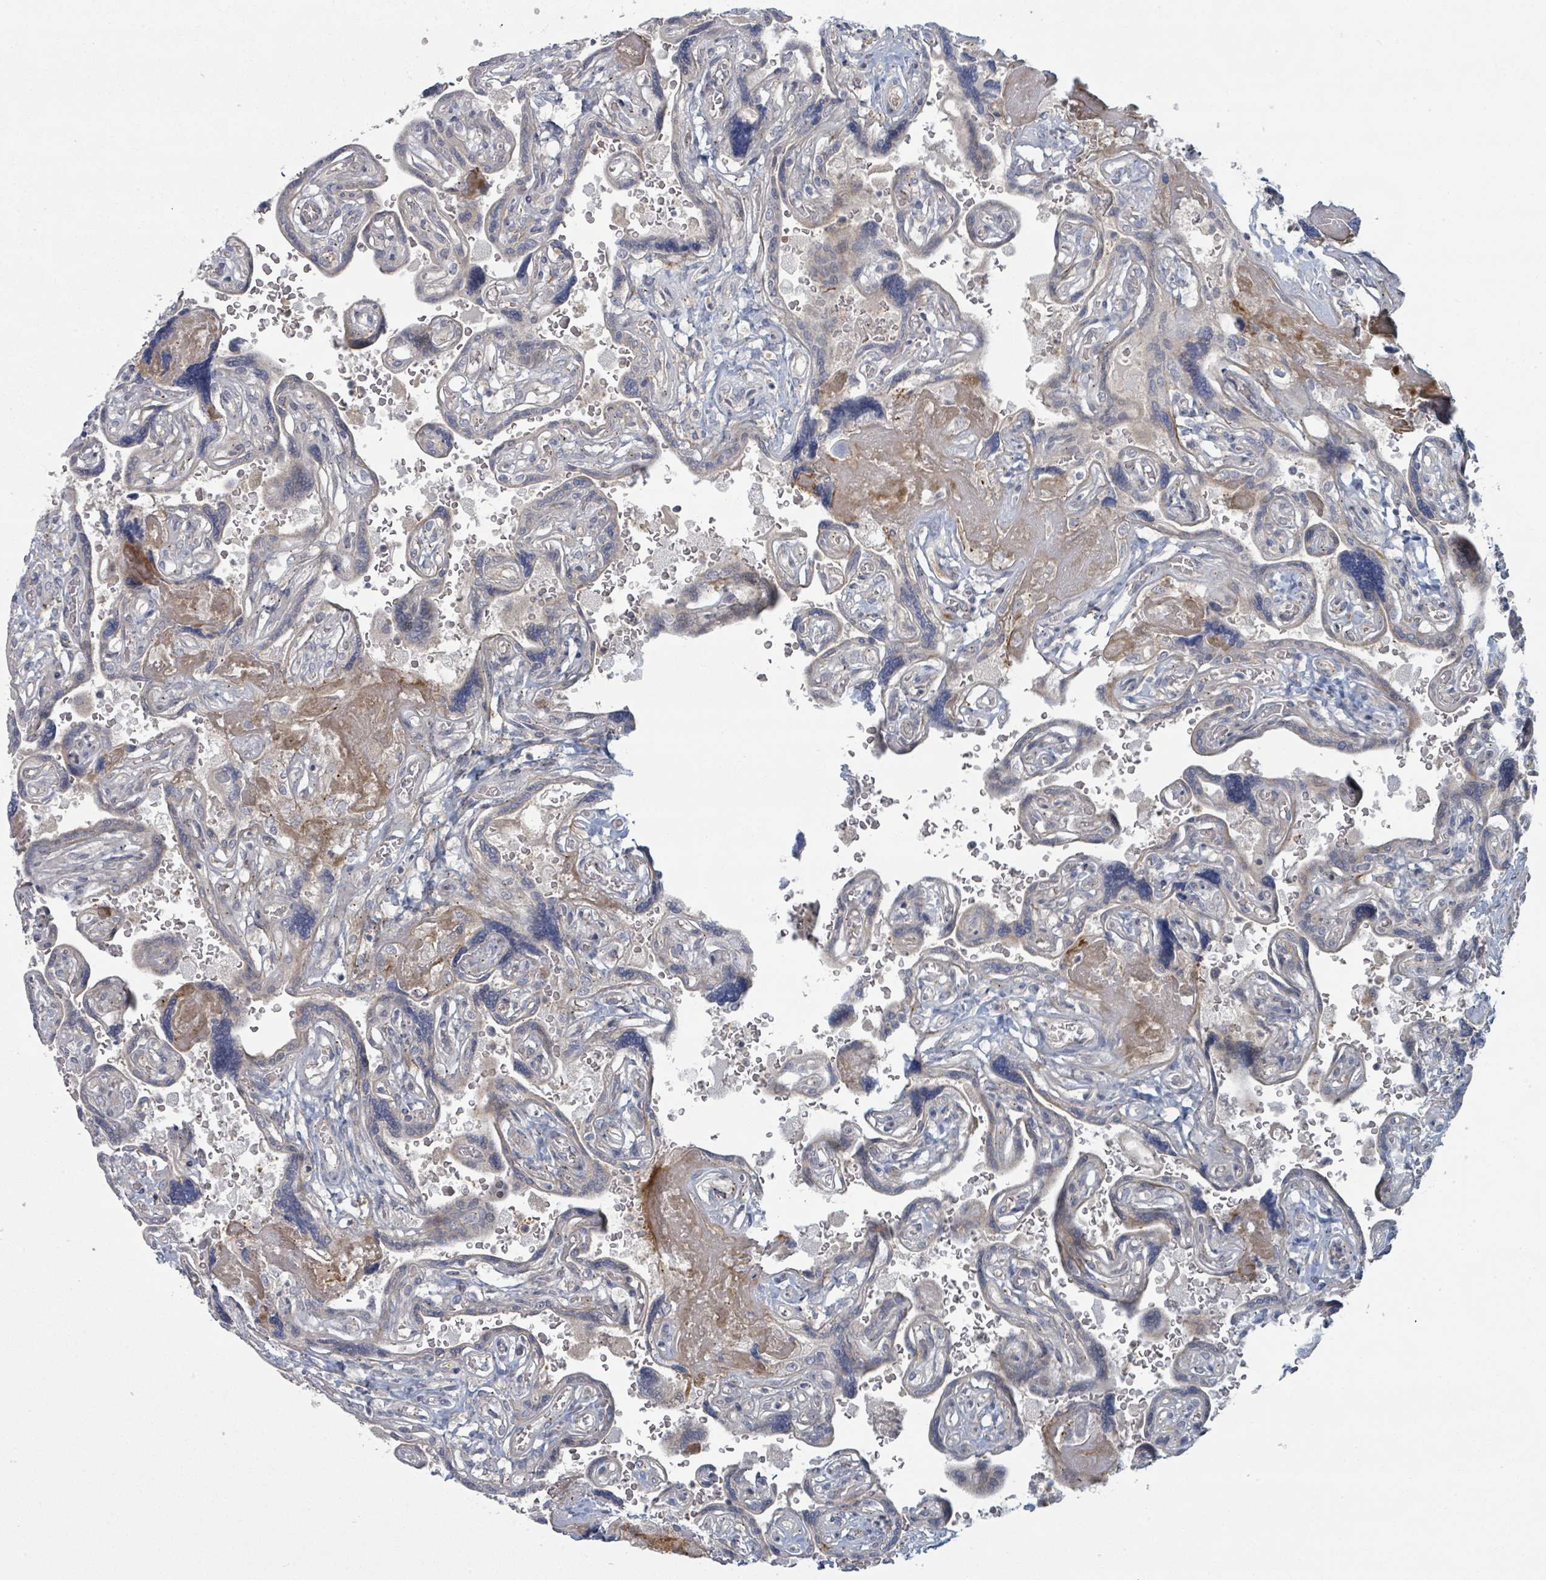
{"staining": {"intensity": "weak", "quantity": "<25%", "location": "cytoplasmic/membranous,nuclear"}, "tissue": "placenta", "cell_type": "Decidual cells", "image_type": "normal", "snomed": [{"axis": "morphology", "description": "Normal tissue, NOS"}, {"axis": "topography", "description": "Placenta"}], "caption": "An IHC image of normal placenta is shown. There is no staining in decidual cells of placenta. (DAB (3,3'-diaminobenzidine) IHC, high magnification).", "gene": "COL5A3", "patient": {"sex": "female", "age": 32}}